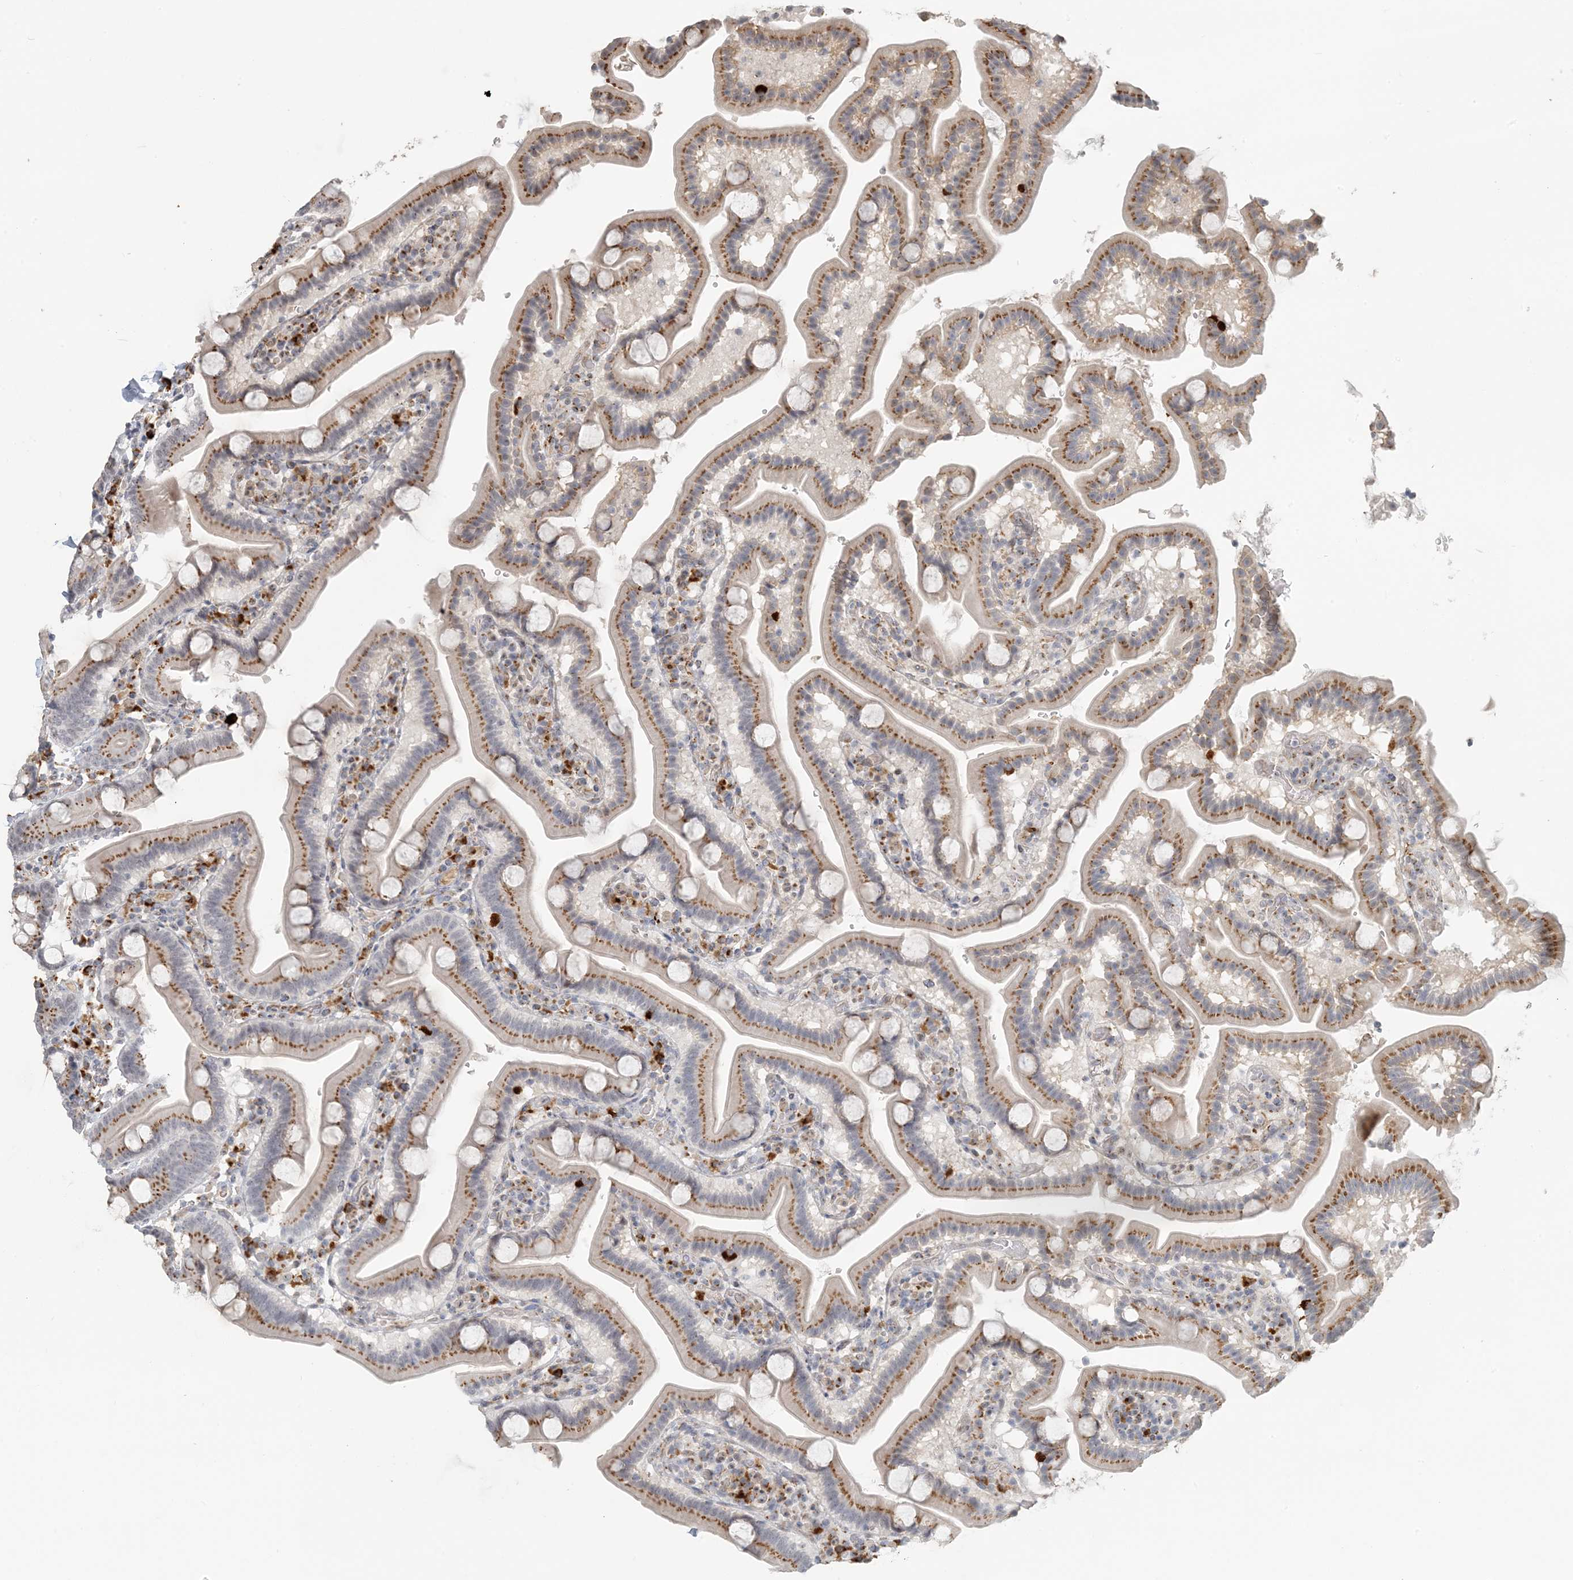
{"staining": {"intensity": "strong", "quantity": ">75%", "location": "cytoplasmic/membranous"}, "tissue": "duodenum", "cell_type": "Glandular cells", "image_type": "normal", "snomed": [{"axis": "morphology", "description": "Normal tissue, NOS"}, {"axis": "topography", "description": "Duodenum"}], "caption": "Brown immunohistochemical staining in unremarkable human duodenum exhibits strong cytoplasmic/membranous expression in approximately >75% of glandular cells.", "gene": "ZCCHC4", "patient": {"sex": "male", "age": 55}}